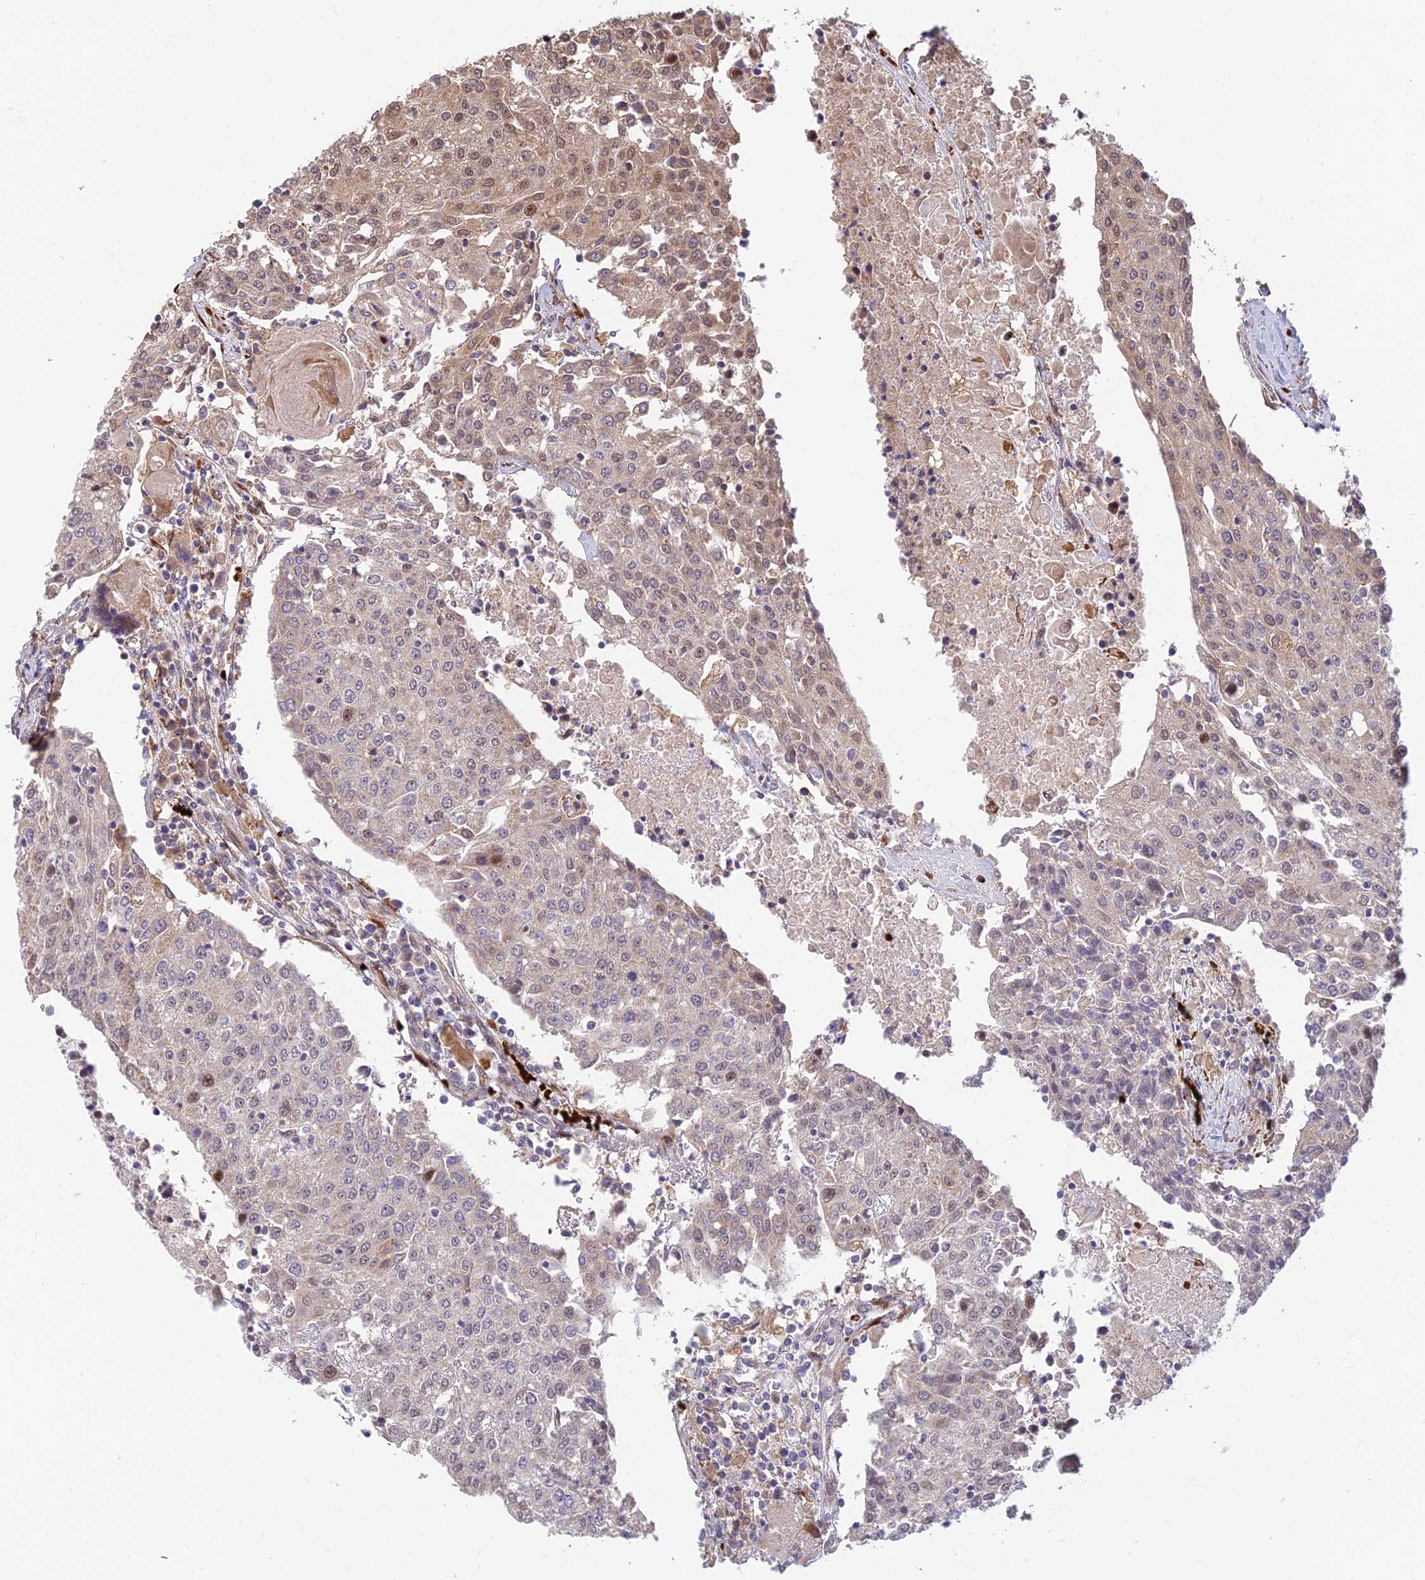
{"staining": {"intensity": "weak", "quantity": "25%-75%", "location": "nuclear"}, "tissue": "urothelial cancer", "cell_type": "Tumor cells", "image_type": "cancer", "snomed": [{"axis": "morphology", "description": "Urothelial carcinoma, High grade"}, {"axis": "topography", "description": "Urinary bladder"}], "caption": "A low amount of weak nuclear staining is appreciated in approximately 25%-75% of tumor cells in urothelial cancer tissue. Nuclei are stained in blue.", "gene": "UFSP2", "patient": {"sex": "female", "age": 85}}